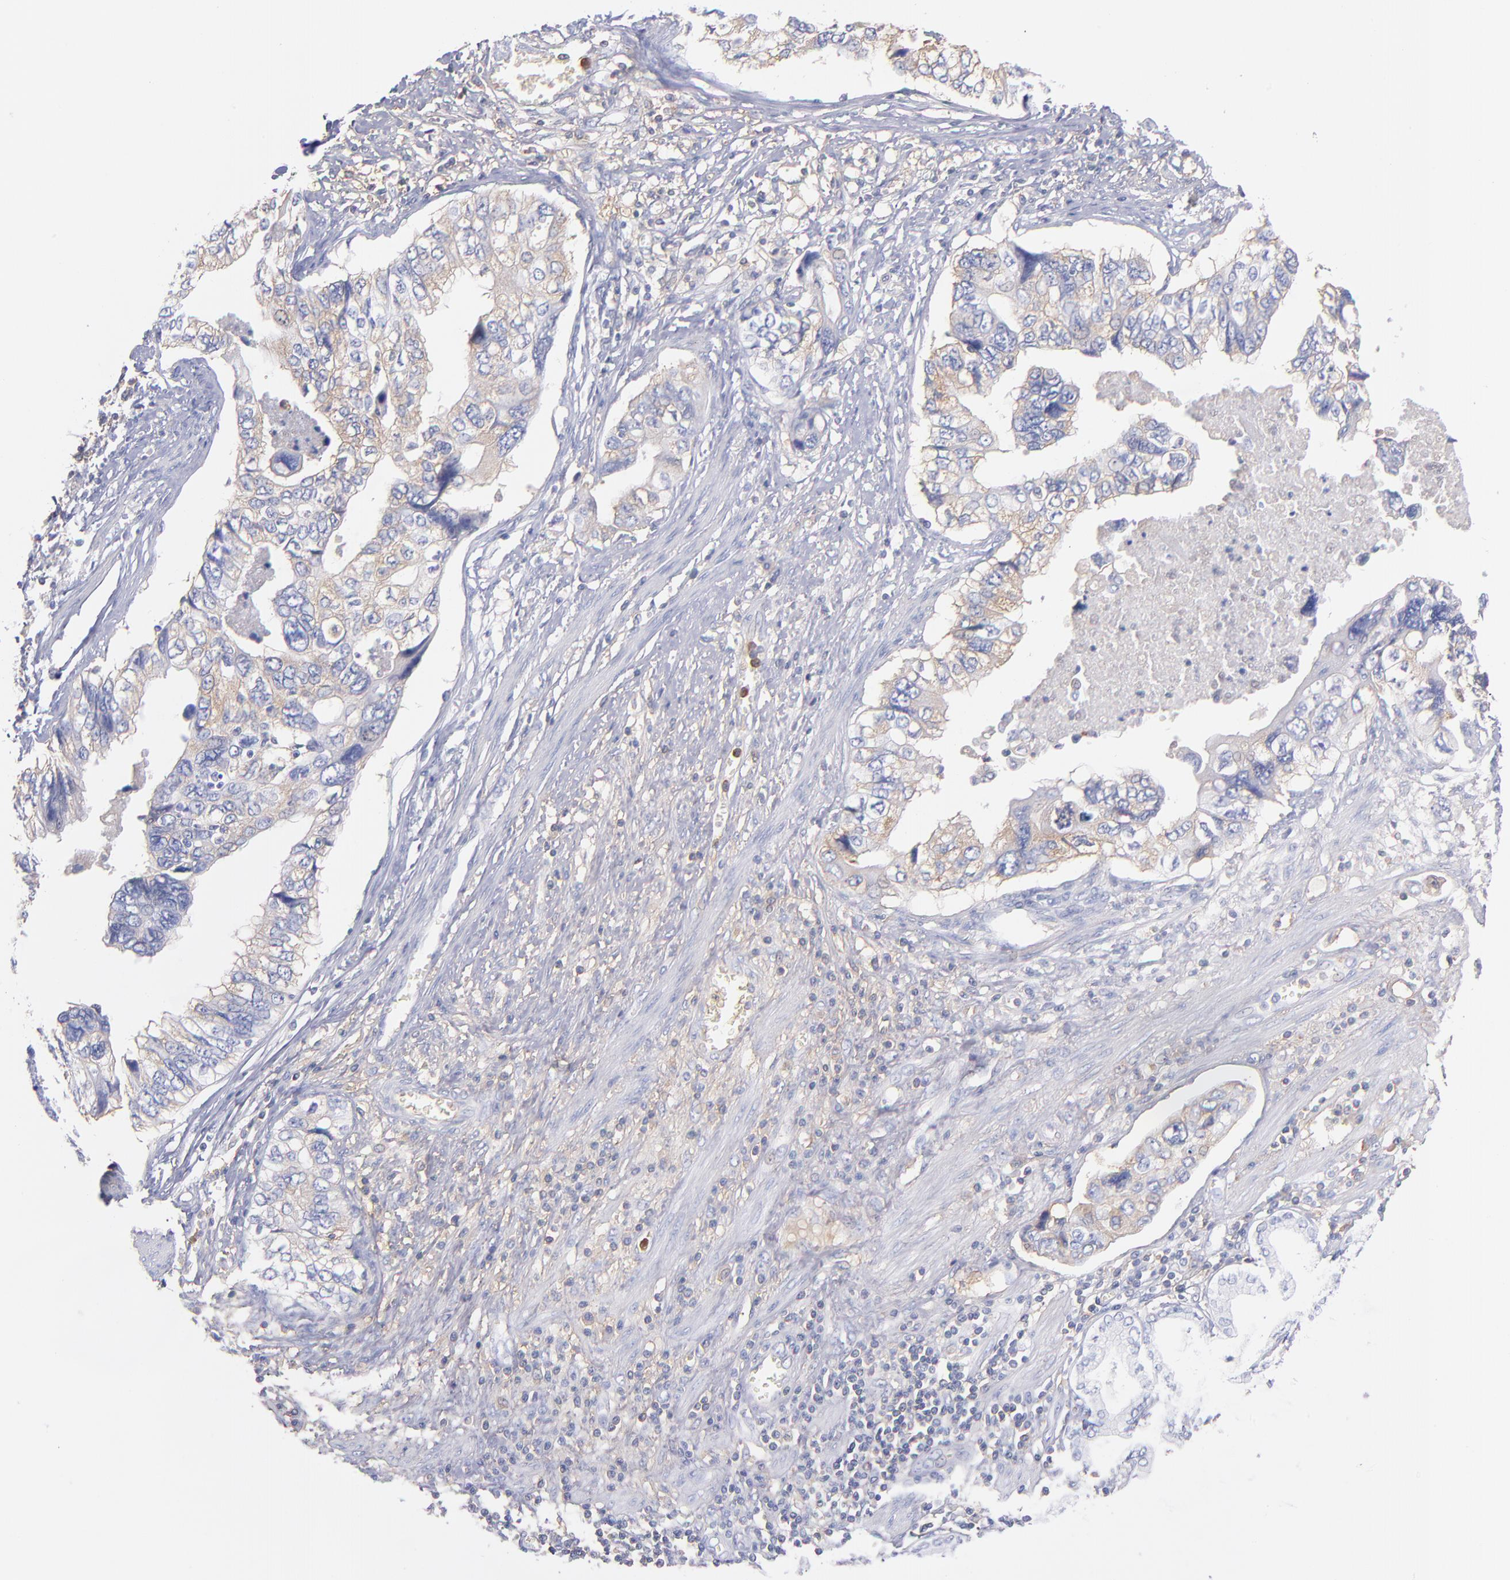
{"staining": {"intensity": "weak", "quantity": "25%-75%", "location": "cytoplasmic/membranous"}, "tissue": "stomach cancer", "cell_type": "Tumor cells", "image_type": "cancer", "snomed": [{"axis": "morphology", "description": "Adenocarcinoma, NOS"}, {"axis": "topography", "description": "Pancreas"}, {"axis": "topography", "description": "Stomach, upper"}], "caption": "Human stomach cancer stained with a brown dye shows weak cytoplasmic/membranous positive positivity in about 25%-75% of tumor cells.", "gene": "HP", "patient": {"sex": "male", "age": 77}}